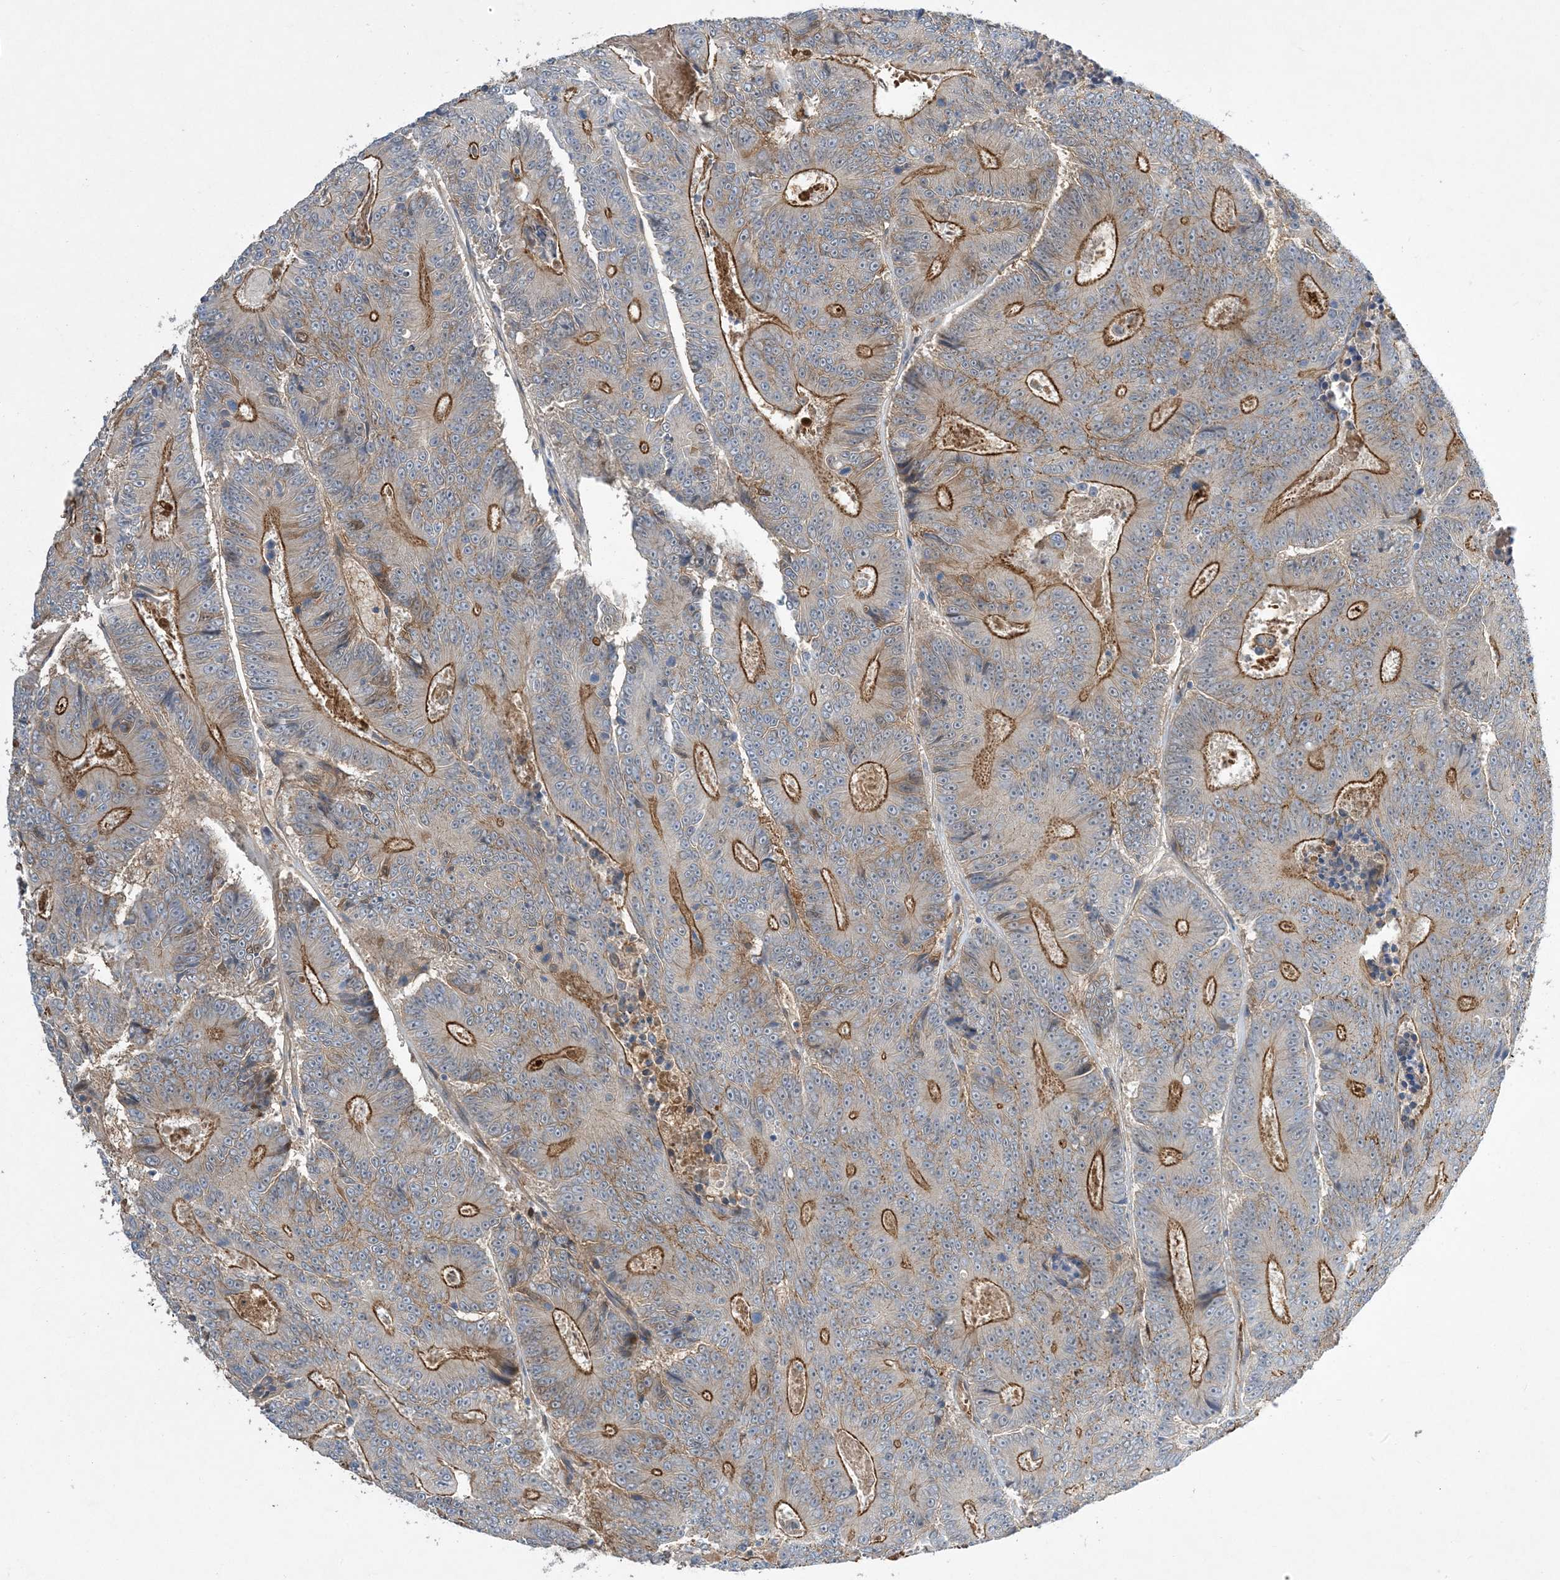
{"staining": {"intensity": "strong", "quantity": "25%-75%", "location": "cytoplasmic/membranous"}, "tissue": "colorectal cancer", "cell_type": "Tumor cells", "image_type": "cancer", "snomed": [{"axis": "morphology", "description": "Adenocarcinoma, NOS"}, {"axis": "topography", "description": "Colon"}], "caption": "Protein staining exhibits strong cytoplasmic/membranous positivity in about 25%-75% of tumor cells in colorectal adenocarcinoma.", "gene": "AOC1", "patient": {"sex": "male", "age": 83}}